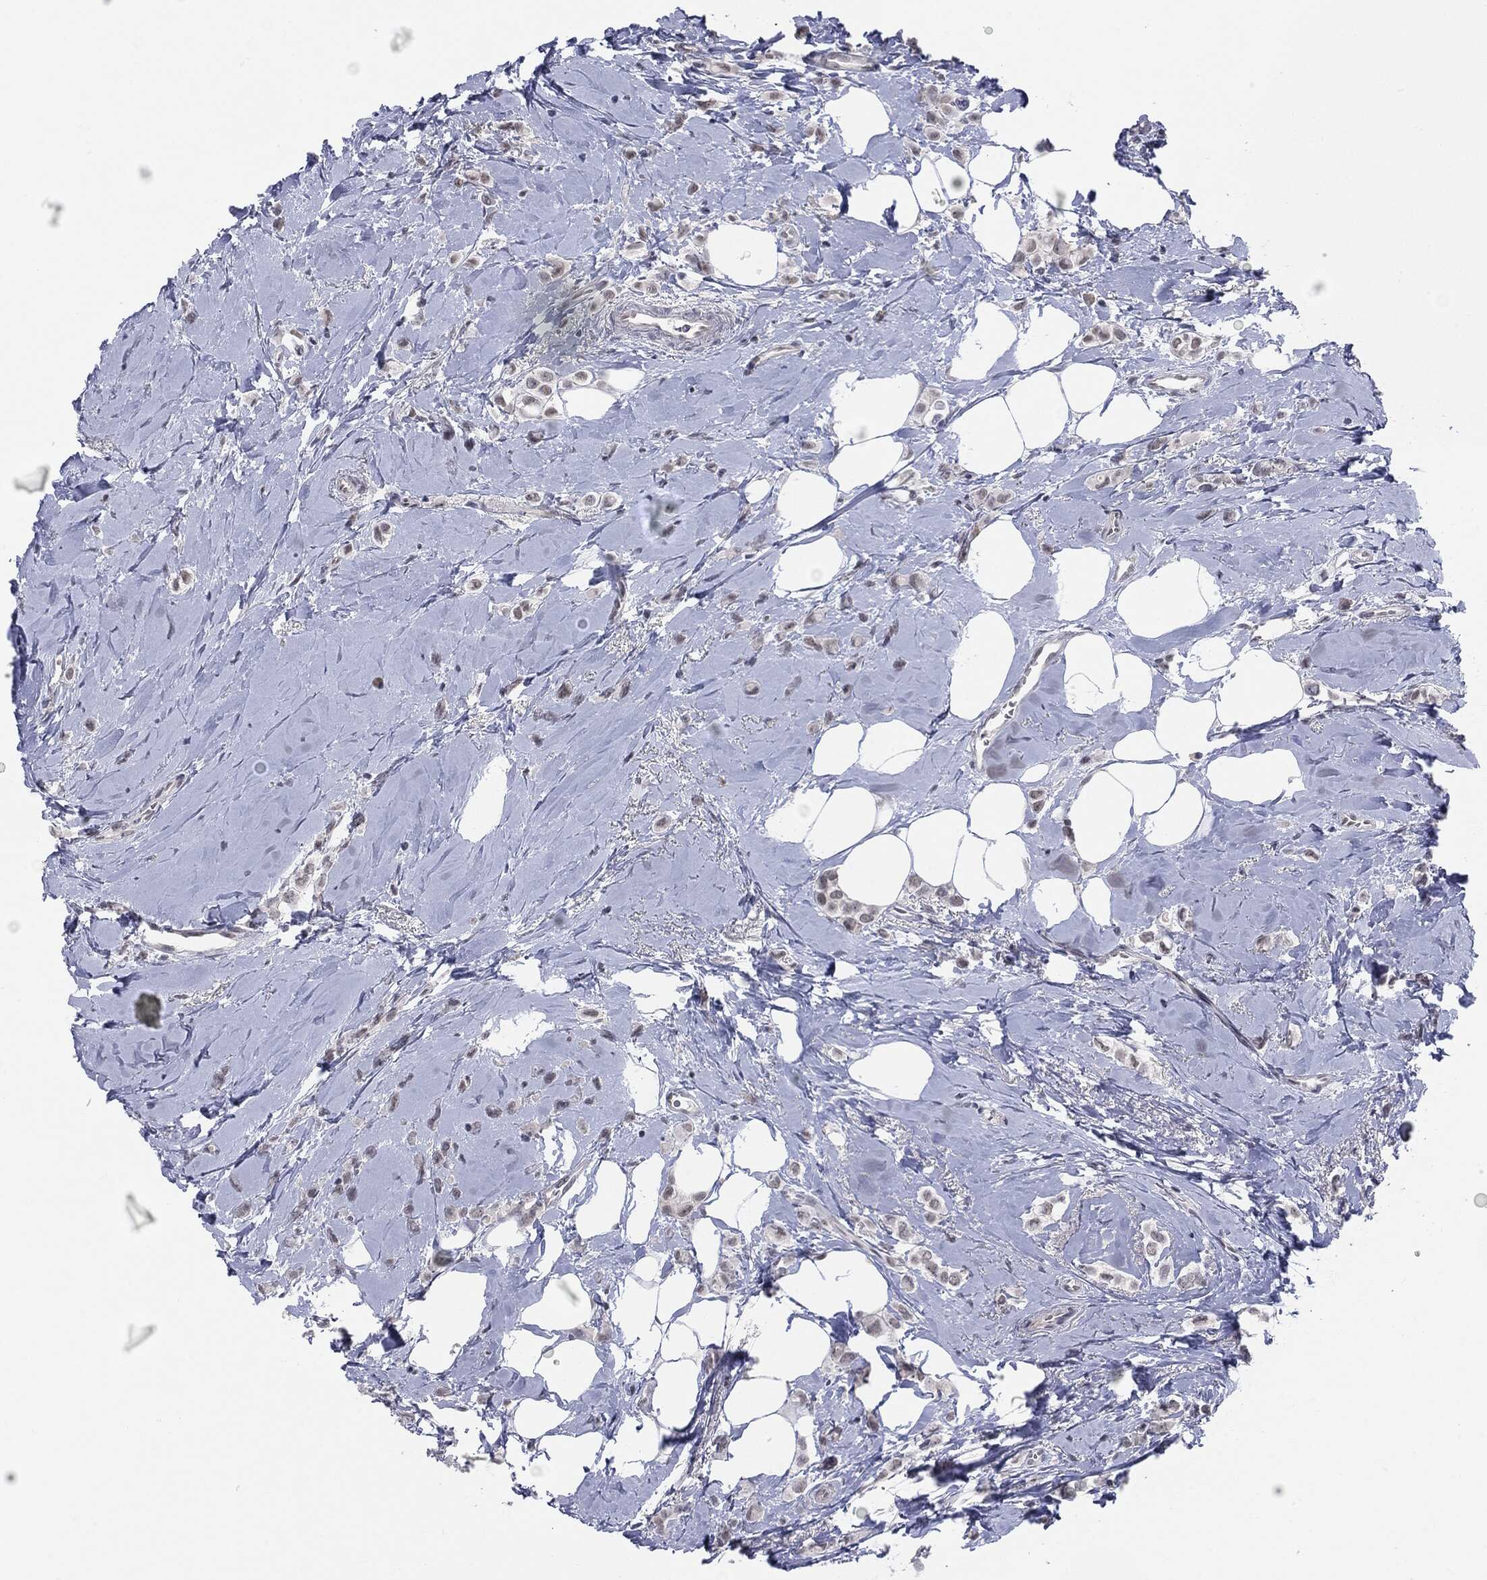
{"staining": {"intensity": "negative", "quantity": "none", "location": "none"}, "tissue": "breast cancer", "cell_type": "Tumor cells", "image_type": "cancer", "snomed": [{"axis": "morphology", "description": "Lobular carcinoma"}, {"axis": "topography", "description": "Breast"}], "caption": "Photomicrograph shows no protein expression in tumor cells of breast cancer tissue.", "gene": "SLC5A5", "patient": {"sex": "female", "age": 66}}